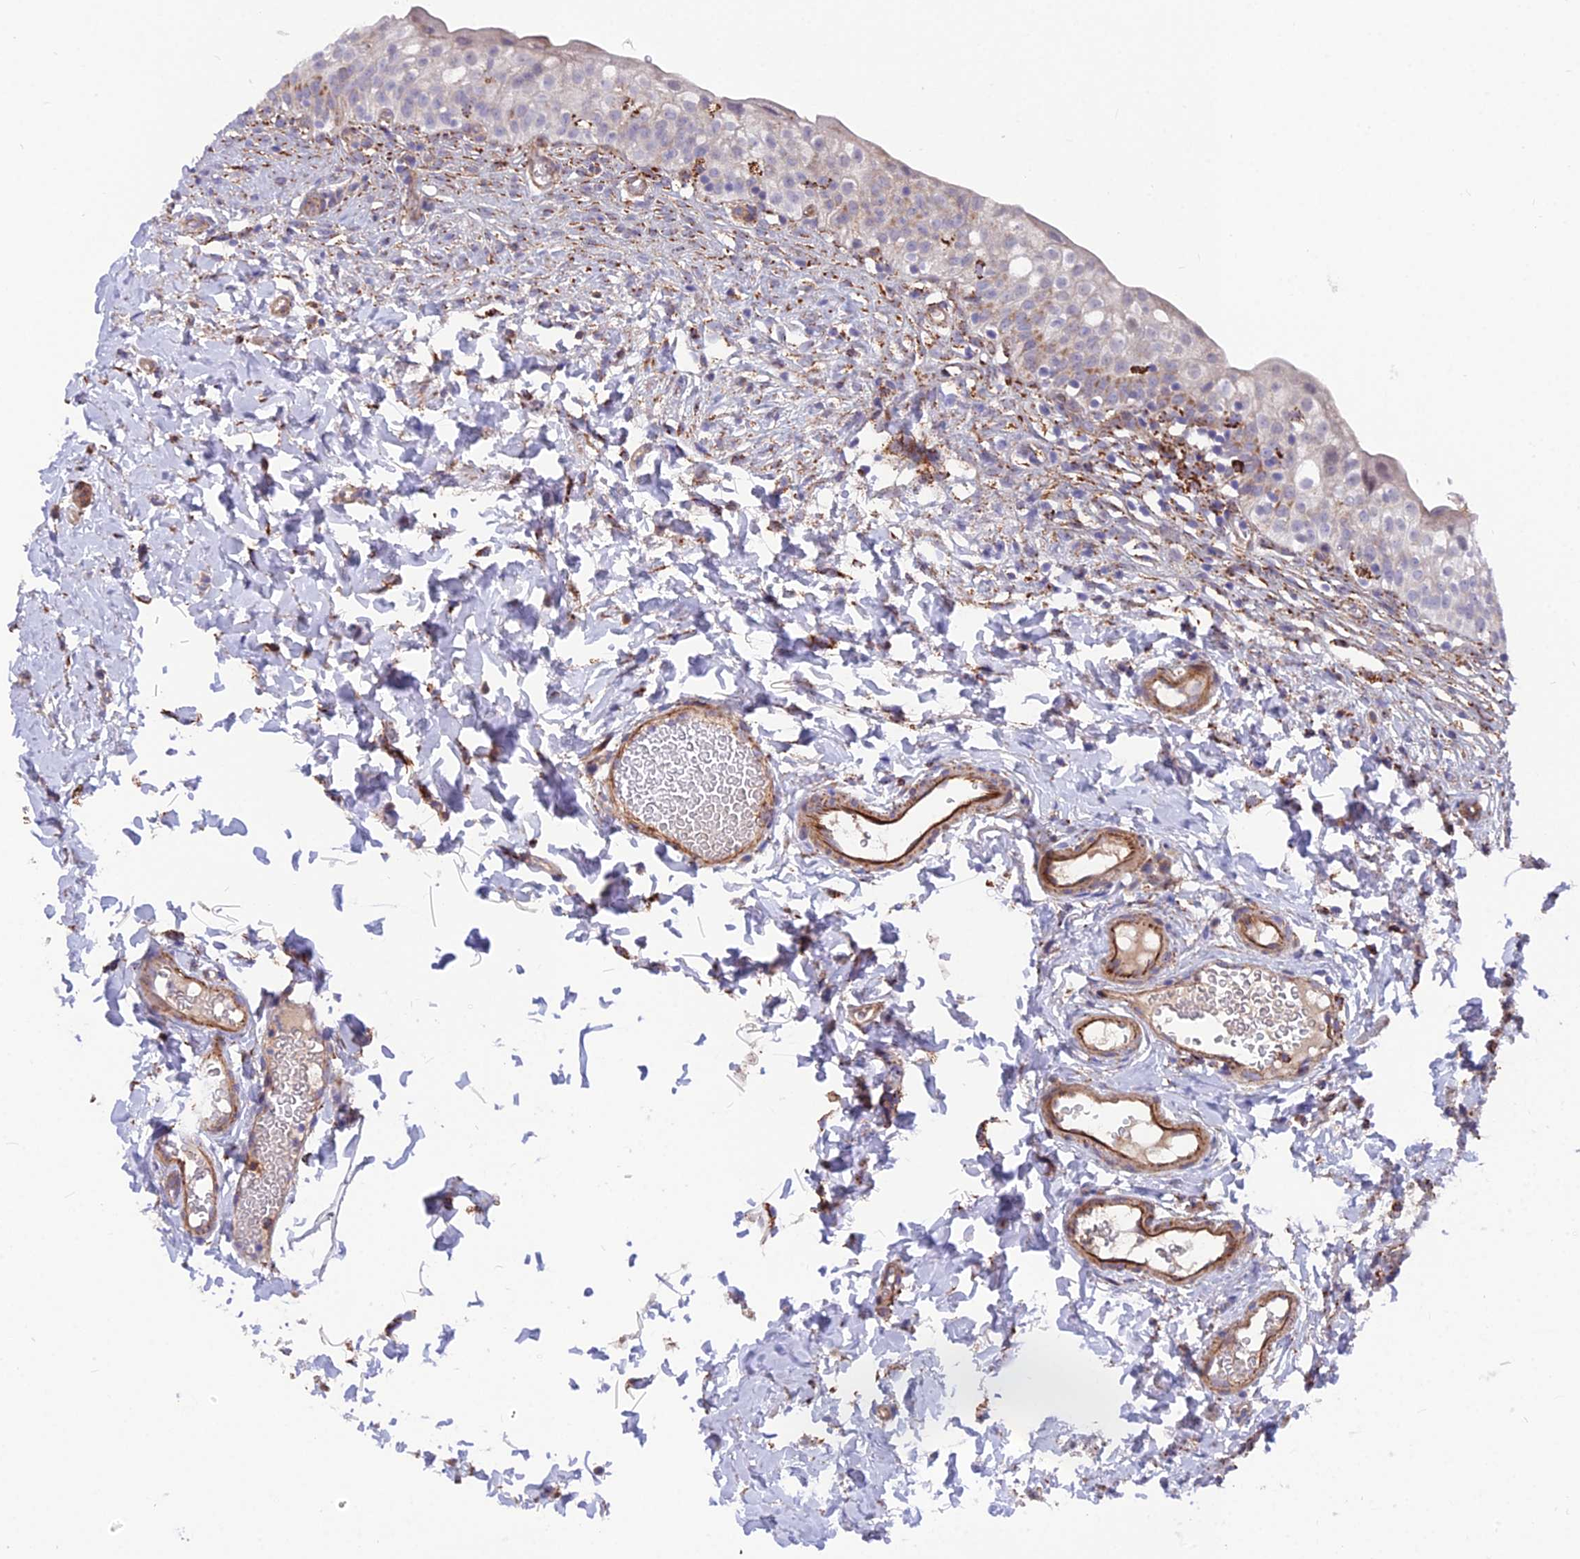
{"staining": {"intensity": "weak", "quantity": "25%-75%", "location": "cytoplasmic/membranous"}, "tissue": "urinary bladder", "cell_type": "Urothelial cells", "image_type": "normal", "snomed": [{"axis": "morphology", "description": "Normal tissue, NOS"}, {"axis": "topography", "description": "Urinary bladder"}], "caption": "IHC (DAB (3,3'-diaminobenzidine)) staining of normal human urinary bladder shows weak cytoplasmic/membranous protein expression in approximately 25%-75% of urothelial cells. (DAB (3,3'-diaminobenzidine) IHC, brown staining for protein, blue staining for nuclei).", "gene": "TIGD6", "patient": {"sex": "male", "age": 55}}